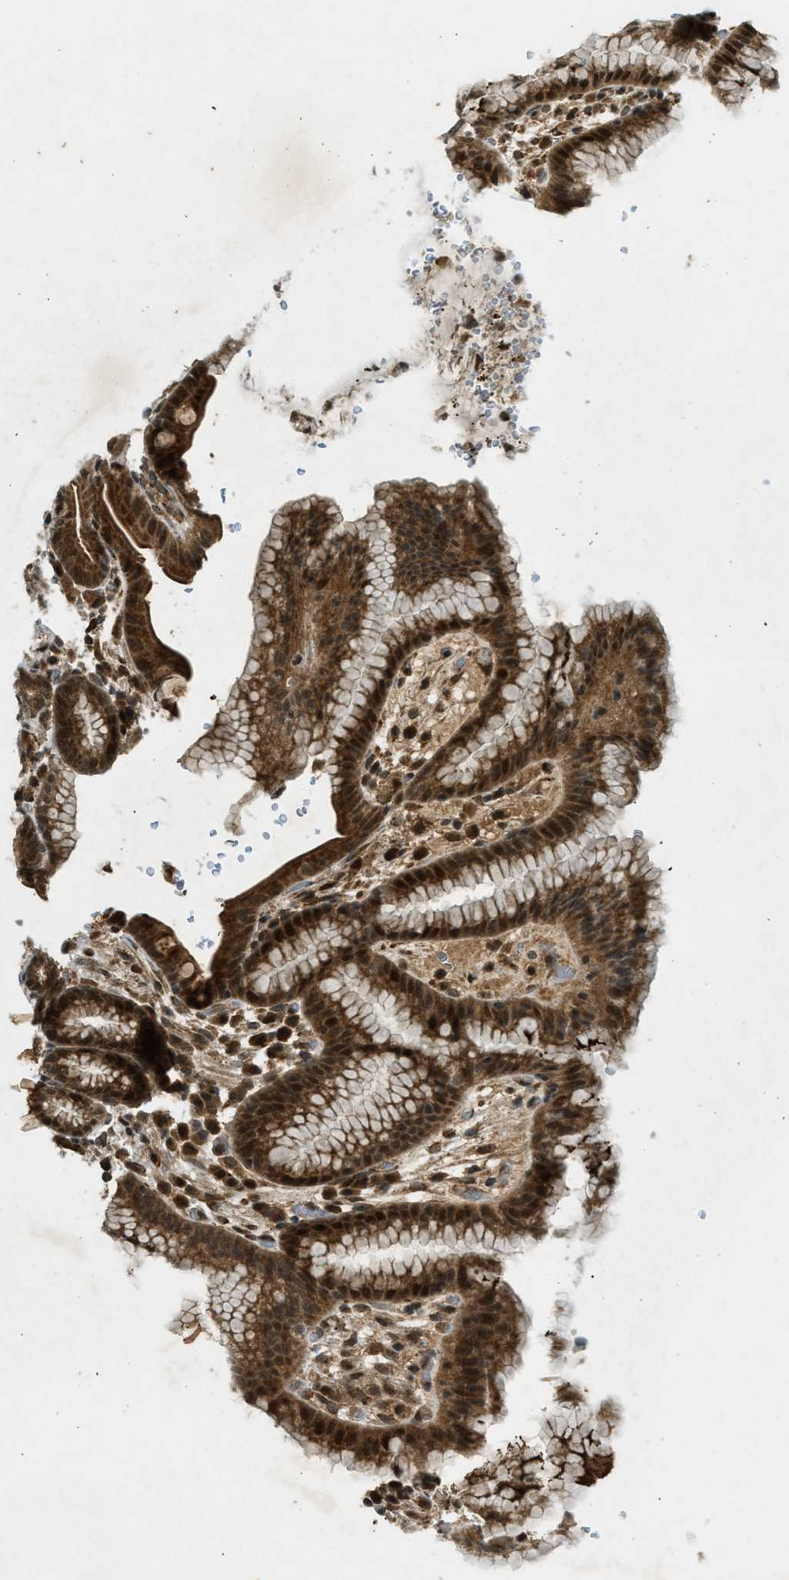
{"staining": {"intensity": "strong", "quantity": ">75%", "location": "cytoplasmic/membranous,nuclear"}, "tissue": "stomach", "cell_type": "Glandular cells", "image_type": "normal", "snomed": [{"axis": "morphology", "description": "Normal tissue, NOS"}, {"axis": "topography", "description": "Stomach, lower"}], "caption": "Stomach stained with immunohistochemistry exhibits strong cytoplasmic/membranous,nuclear positivity in about >75% of glandular cells. Ihc stains the protein in brown and the nuclei are stained blue.", "gene": "EIF2AK3", "patient": {"sex": "male", "age": 52}}